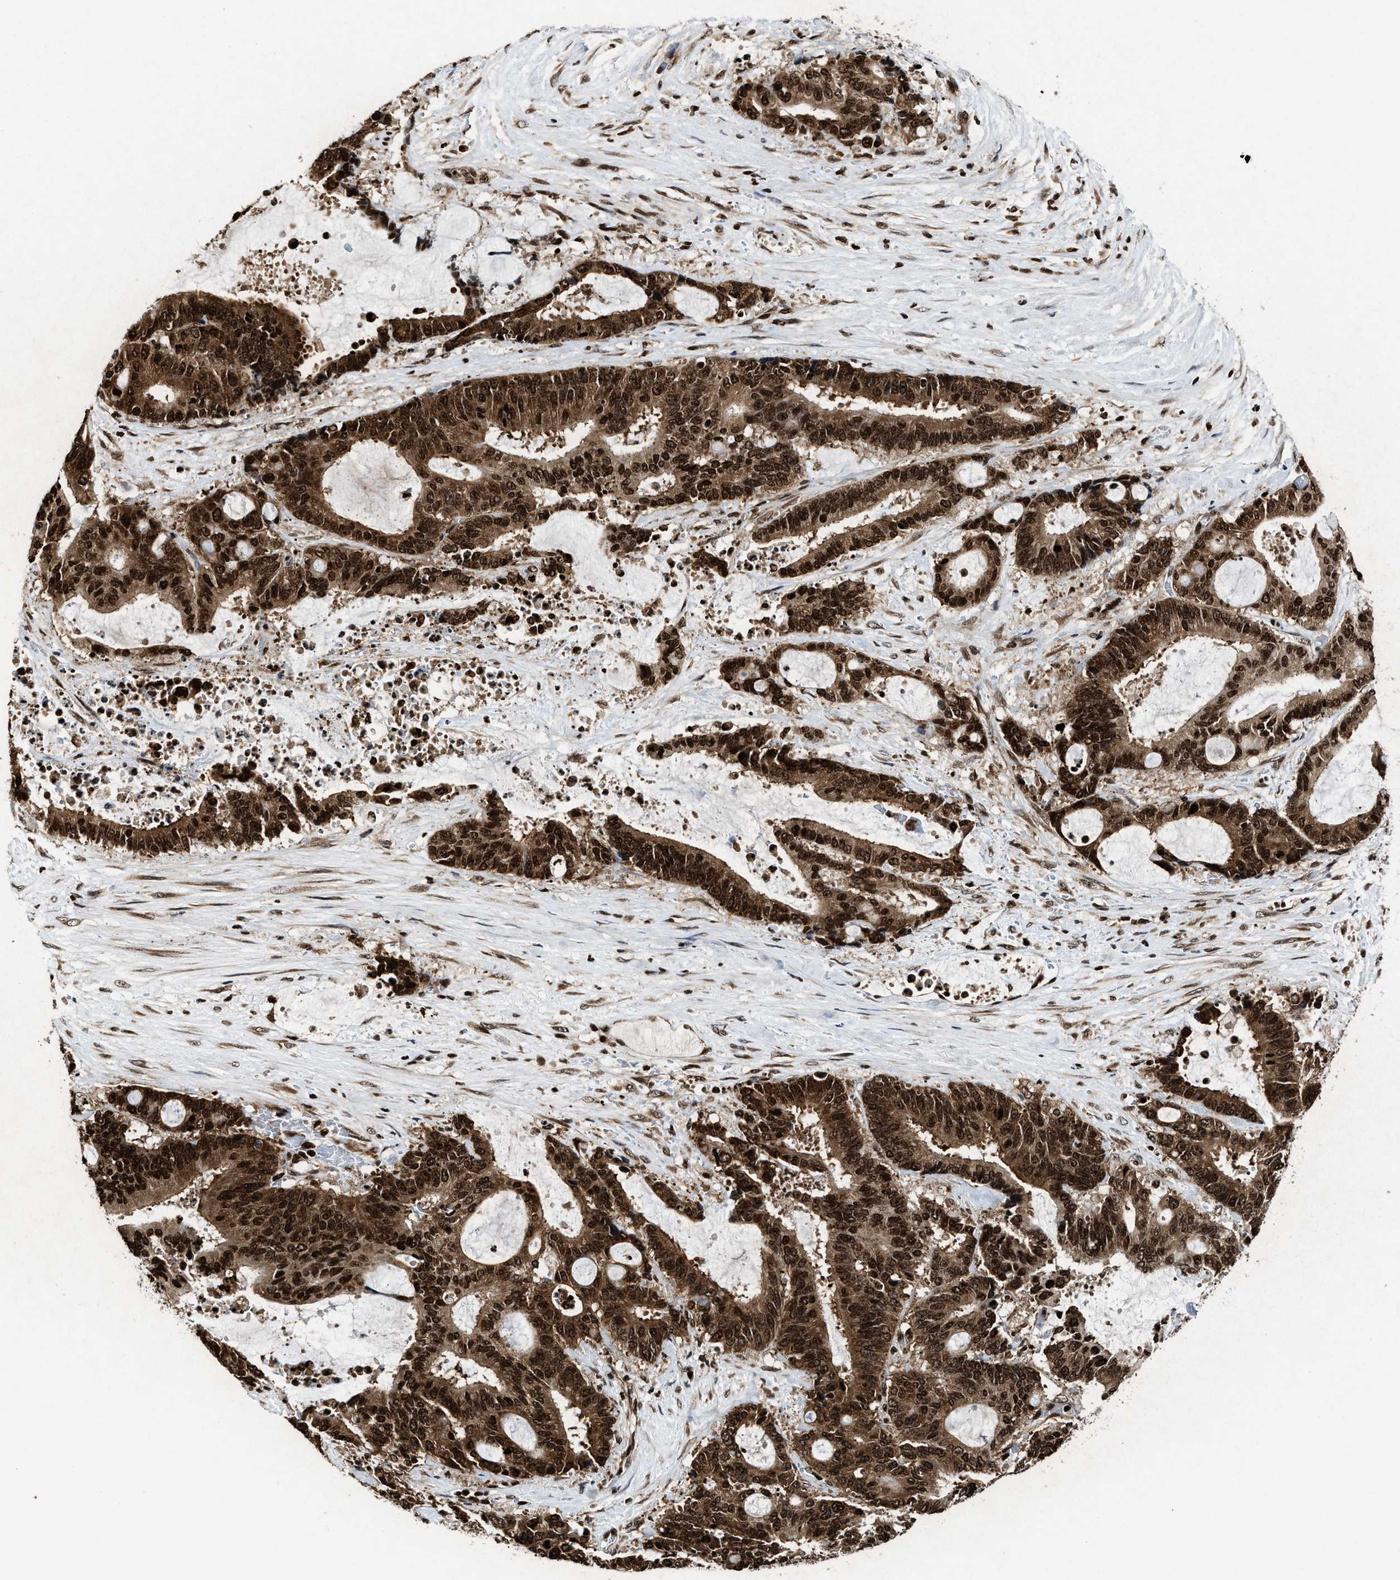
{"staining": {"intensity": "strong", "quantity": ">75%", "location": "cytoplasmic/membranous,nuclear"}, "tissue": "liver cancer", "cell_type": "Tumor cells", "image_type": "cancer", "snomed": [{"axis": "morphology", "description": "Normal tissue, NOS"}, {"axis": "morphology", "description": "Cholangiocarcinoma"}, {"axis": "topography", "description": "Liver"}, {"axis": "topography", "description": "Peripheral nerve tissue"}], "caption": "The immunohistochemical stain shows strong cytoplasmic/membranous and nuclear expression in tumor cells of cholangiocarcinoma (liver) tissue. (DAB (3,3'-diaminobenzidine) IHC, brown staining for protein, blue staining for nuclei).", "gene": "ALYREF", "patient": {"sex": "female", "age": 73}}